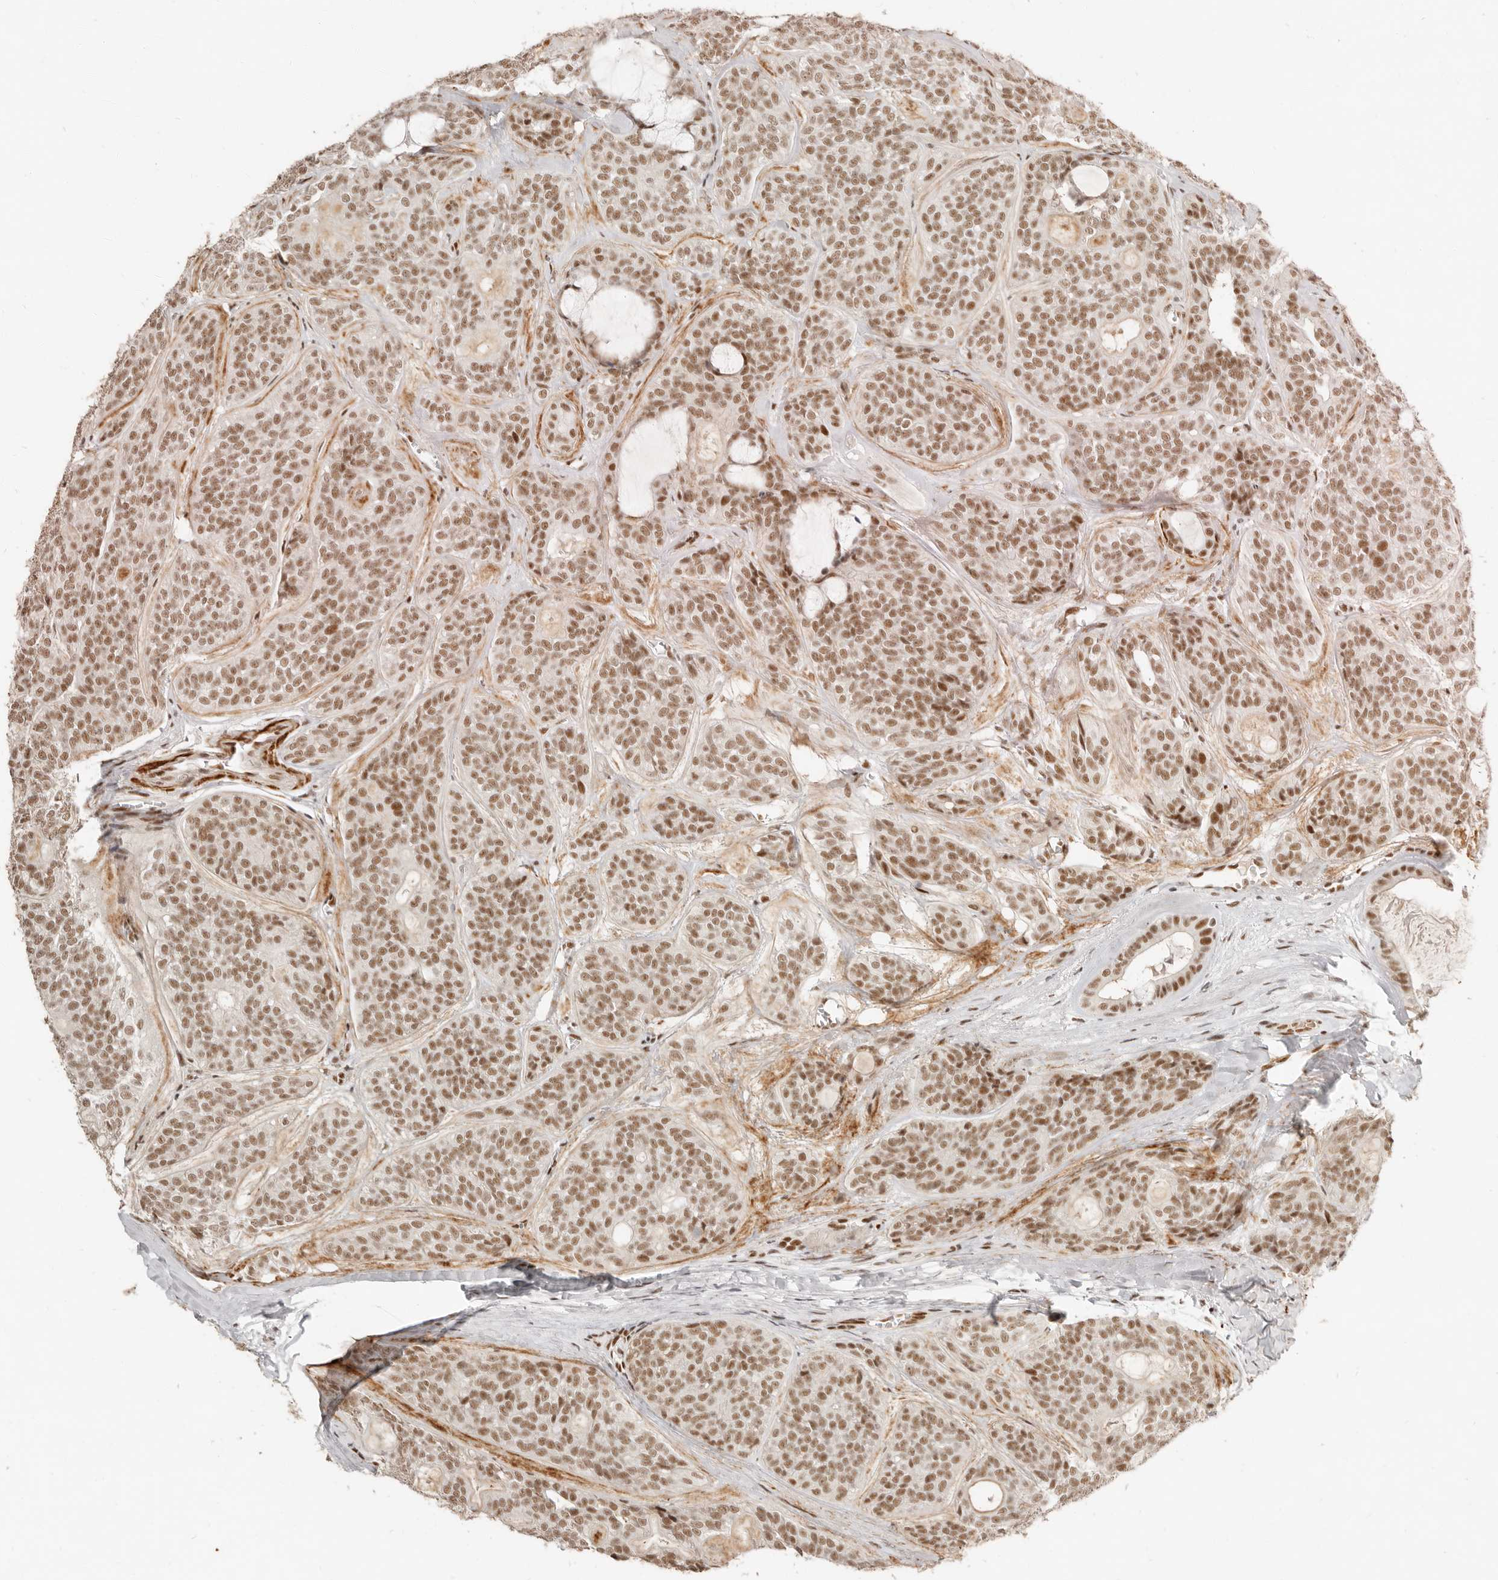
{"staining": {"intensity": "moderate", "quantity": ">75%", "location": "nuclear"}, "tissue": "head and neck cancer", "cell_type": "Tumor cells", "image_type": "cancer", "snomed": [{"axis": "morphology", "description": "Adenocarcinoma, NOS"}, {"axis": "topography", "description": "Head-Neck"}], "caption": "Adenocarcinoma (head and neck) was stained to show a protein in brown. There is medium levels of moderate nuclear staining in approximately >75% of tumor cells.", "gene": "GABPA", "patient": {"sex": "male", "age": 66}}